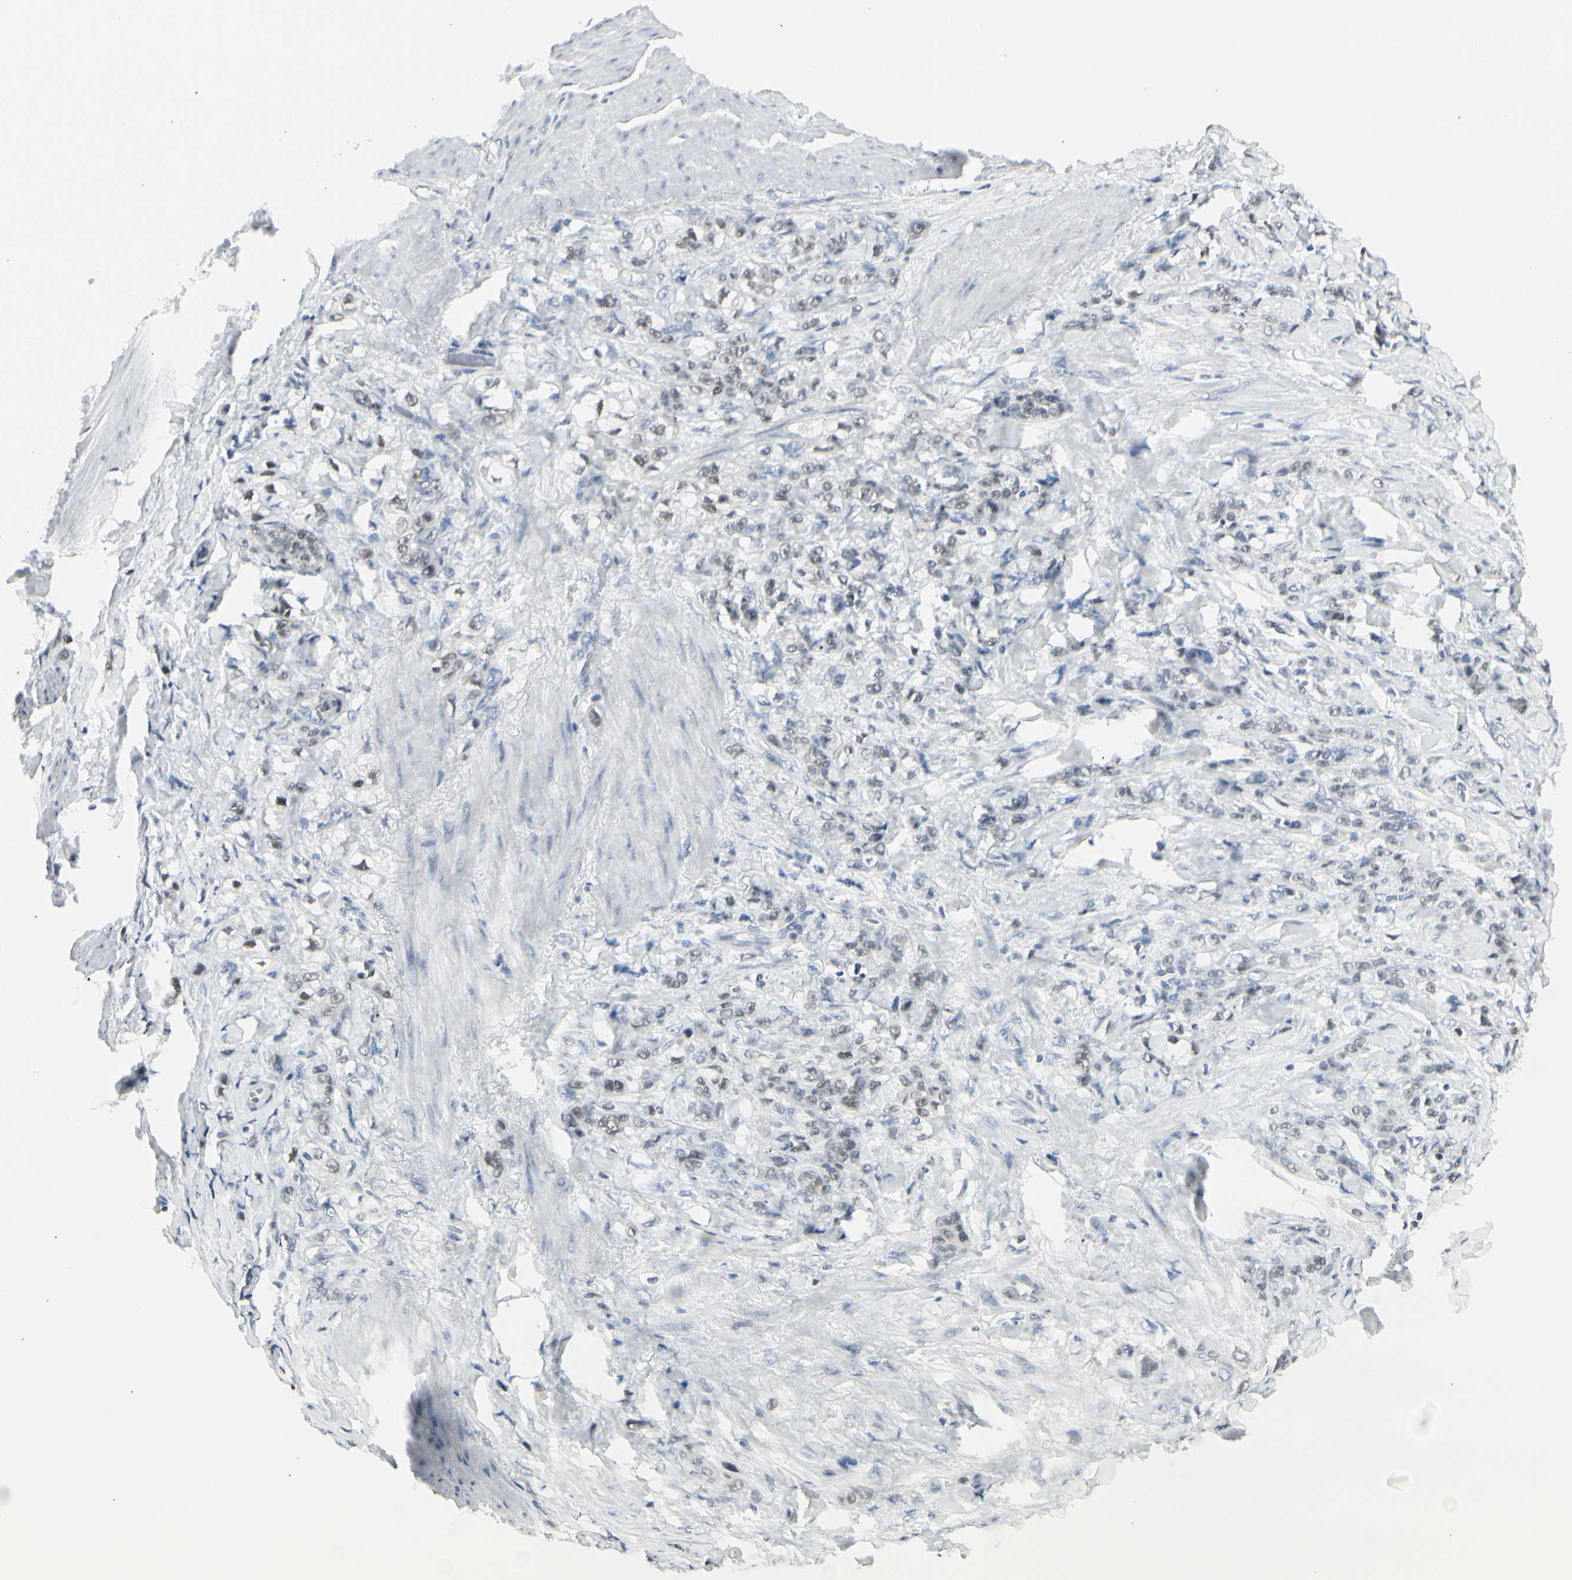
{"staining": {"intensity": "weak", "quantity": "25%-75%", "location": "nuclear"}, "tissue": "stomach cancer", "cell_type": "Tumor cells", "image_type": "cancer", "snomed": [{"axis": "morphology", "description": "Adenocarcinoma, NOS"}, {"axis": "topography", "description": "Stomach"}], "caption": "High-magnification brightfield microscopy of stomach cancer stained with DAB (3,3'-diaminobenzidine) (brown) and counterstained with hematoxylin (blue). tumor cells exhibit weak nuclear expression is present in approximately25%-75% of cells.", "gene": "ZBTB7B", "patient": {"sex": "male", "age": 82}}